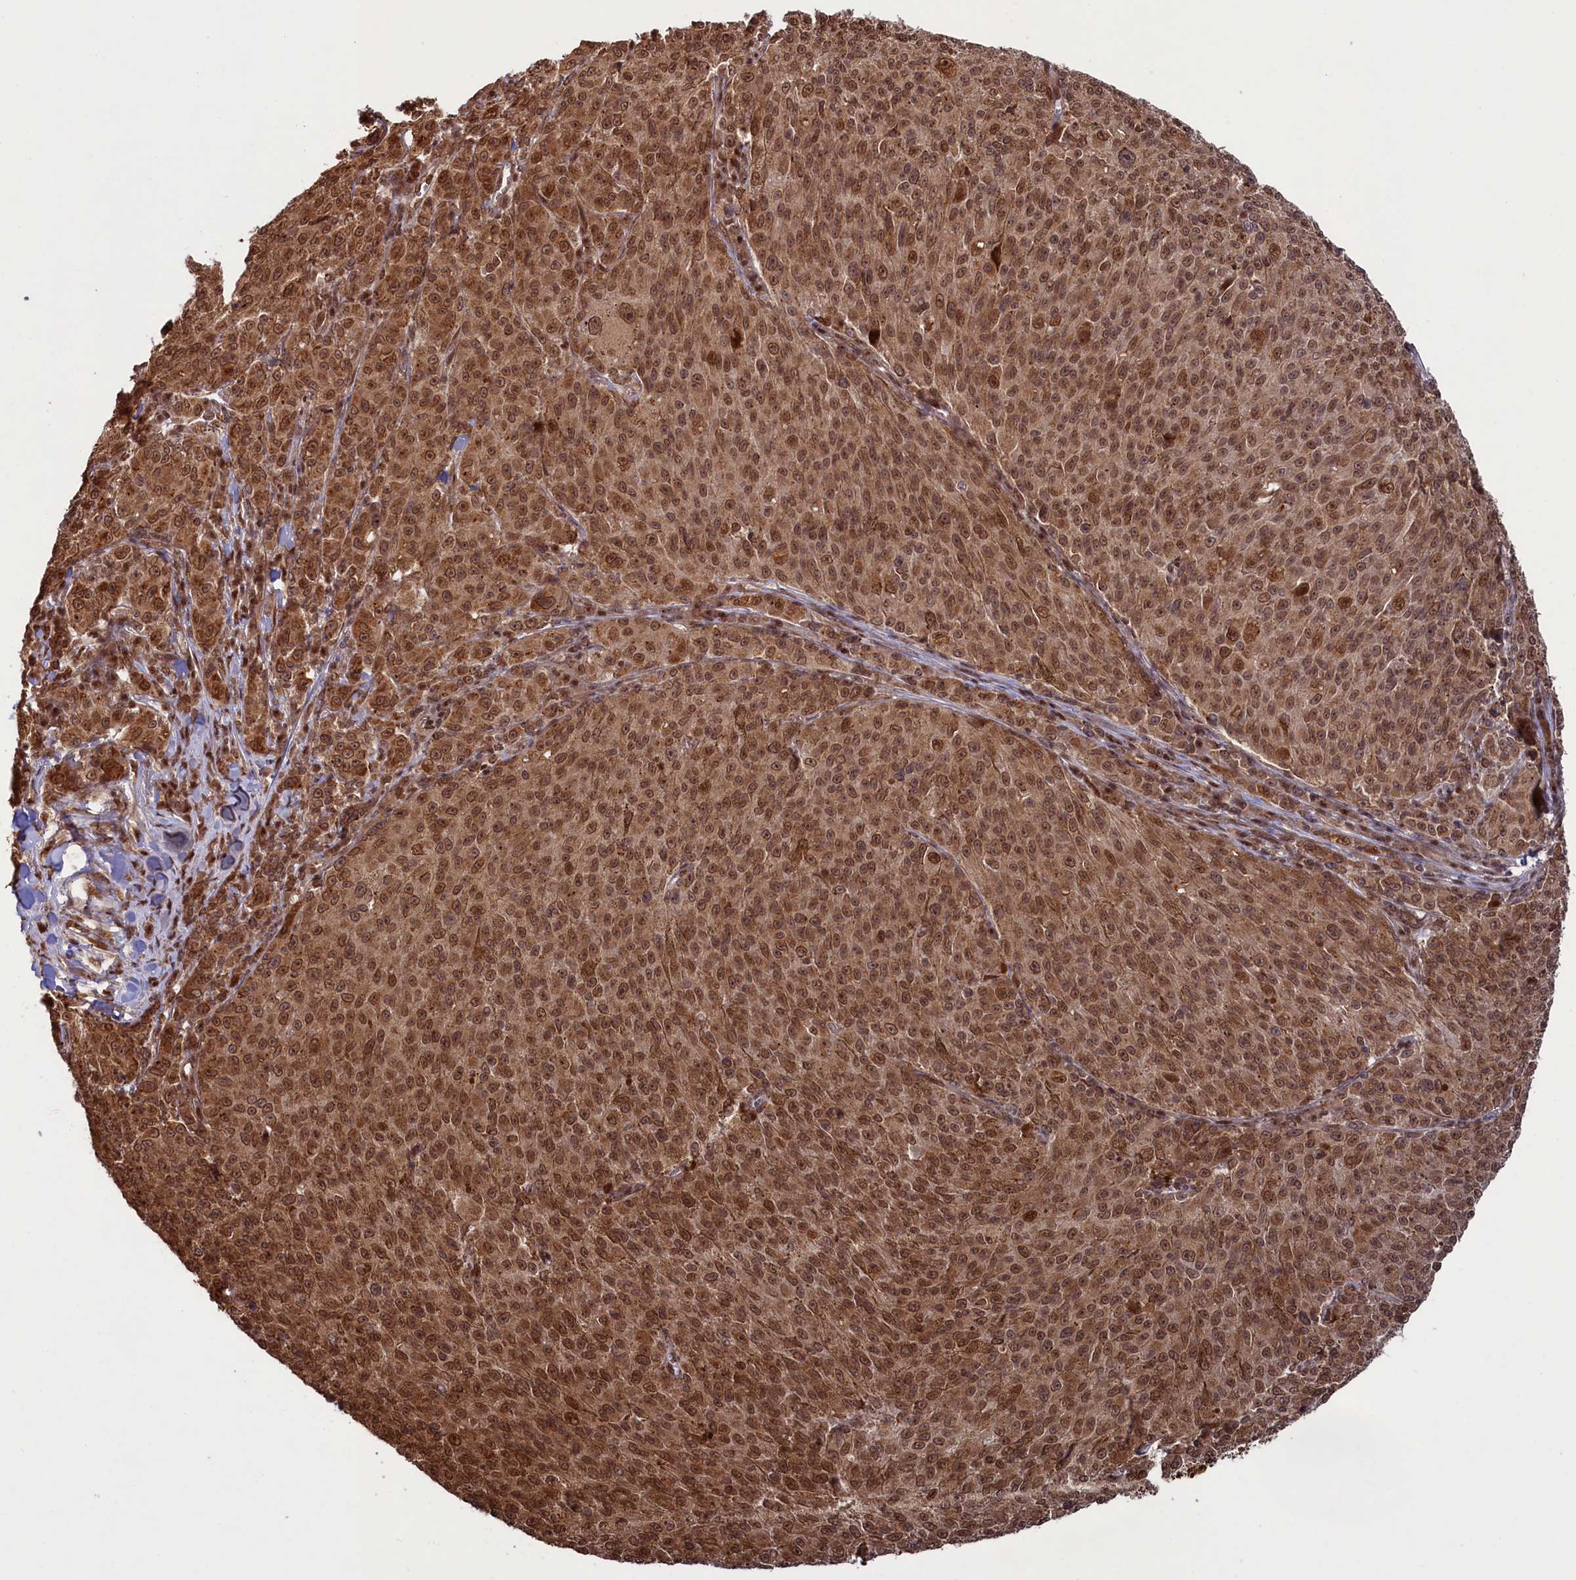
{"staining": {"intensity": "moderate", "quantity": ">75%", "location": "cytoplasmic/membranous,nuclear"}, "tissue": "melanoma", "cell_type": "Tumor cells", "image_type": "cancer", "snomed": [{"axis": "morphology", "description": "Malignant melanoma, NOS"}, {"axis": "topography", "description": "Skin"}], "caption": "Protein staining of melanoma tissue shows moderate cytoplasmic/membranous and nuclear staining in approximately >75% of tumor cells.", "gene": "NAE1", "patient": {"sex": "female", "age": 52}}